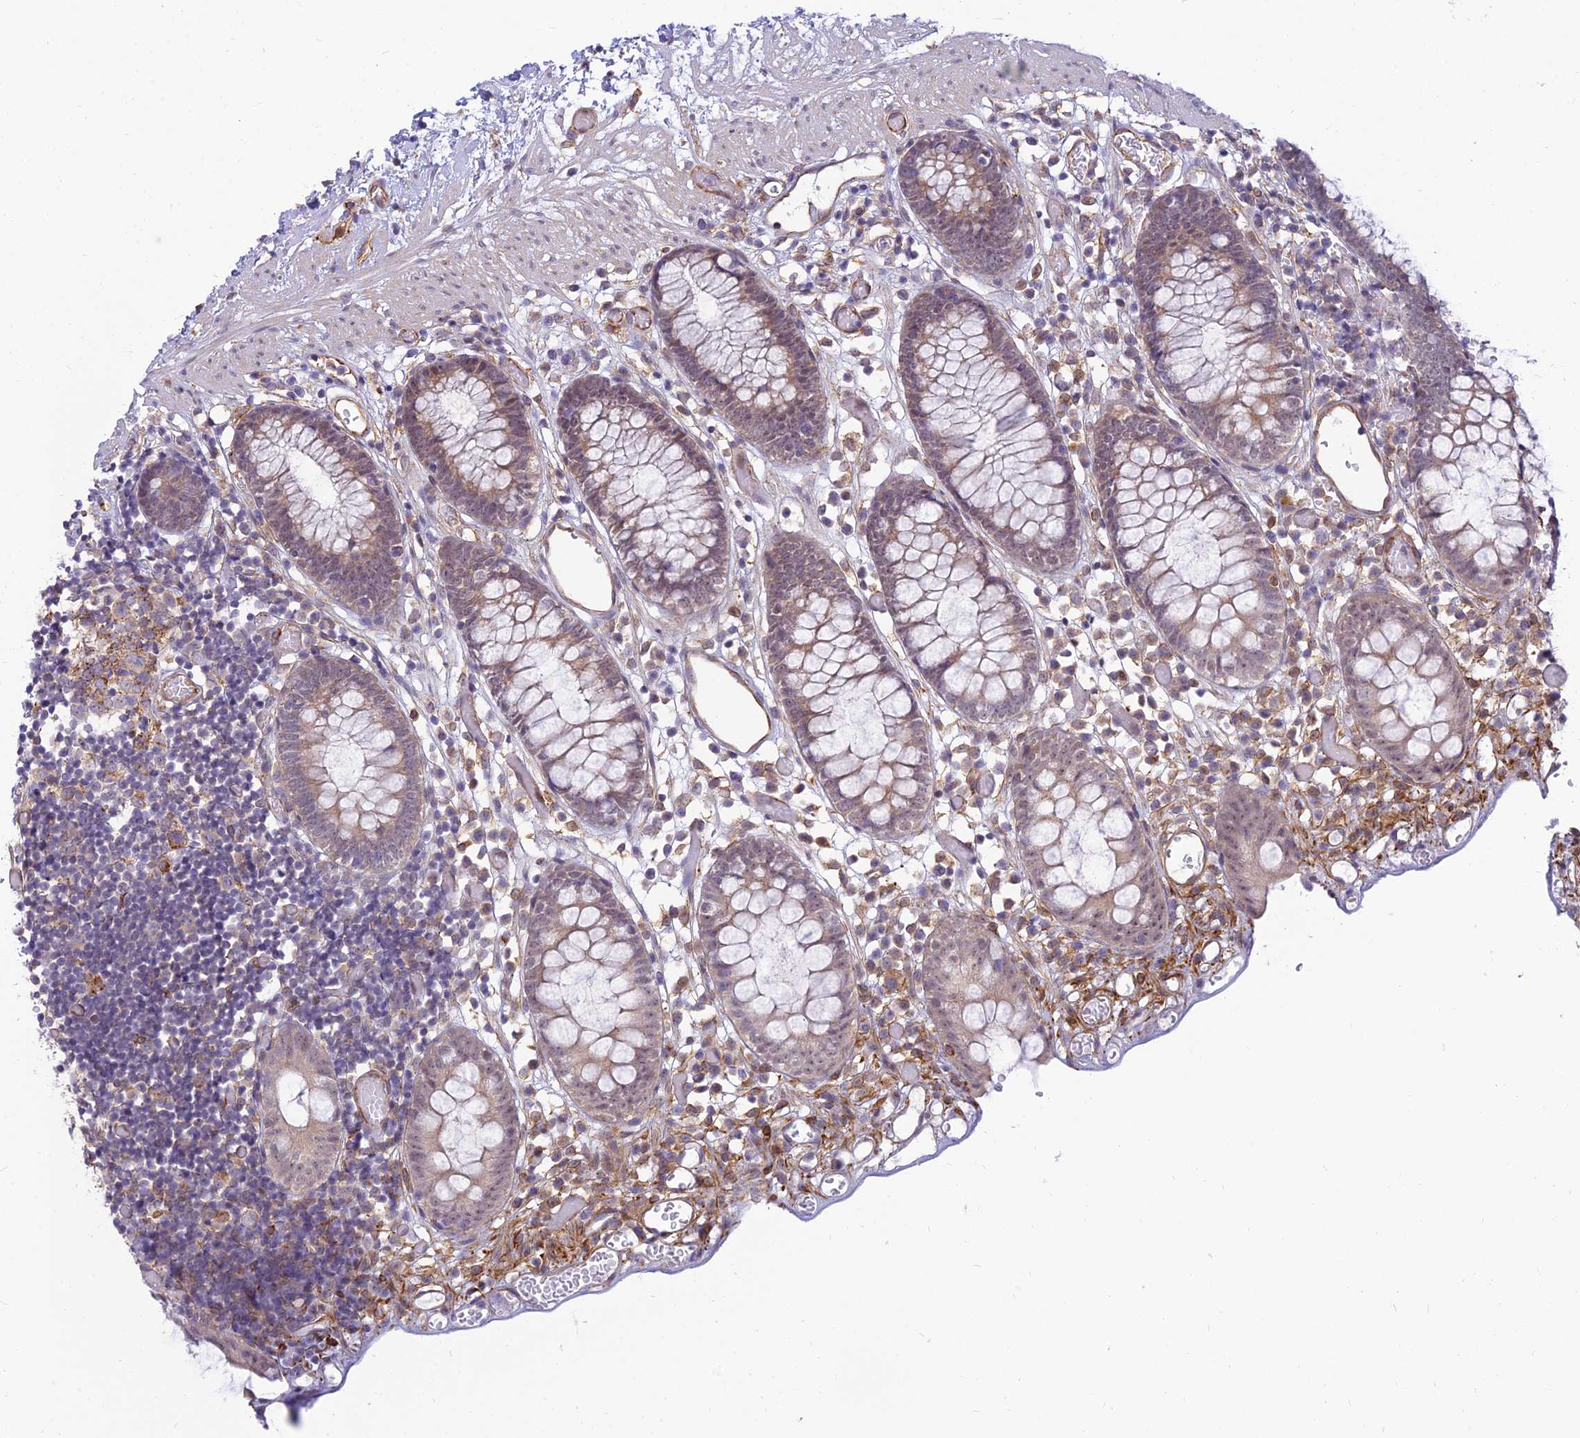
{"staining": {"intensity": "moderate", "quantity": ">75%", "location": "cytoplasmic/membranous"}, "tissue": "colon", "cell_type": "Endothelial cells", "image_type": "normal", "snomed": [{"axis": "morphology", "description": "Normal tissue, NOS"}, {"axis": "topography", "description": "Colon"}], "caption": "Approximately >75% of endothelial cells in normal colon exhibit moderate cytoplasmic/membranous protein staining as visualized by brown immunohistochemical staining.", "gene": "SAPCD2", "patient": {"sex": "male", "age": 14}}